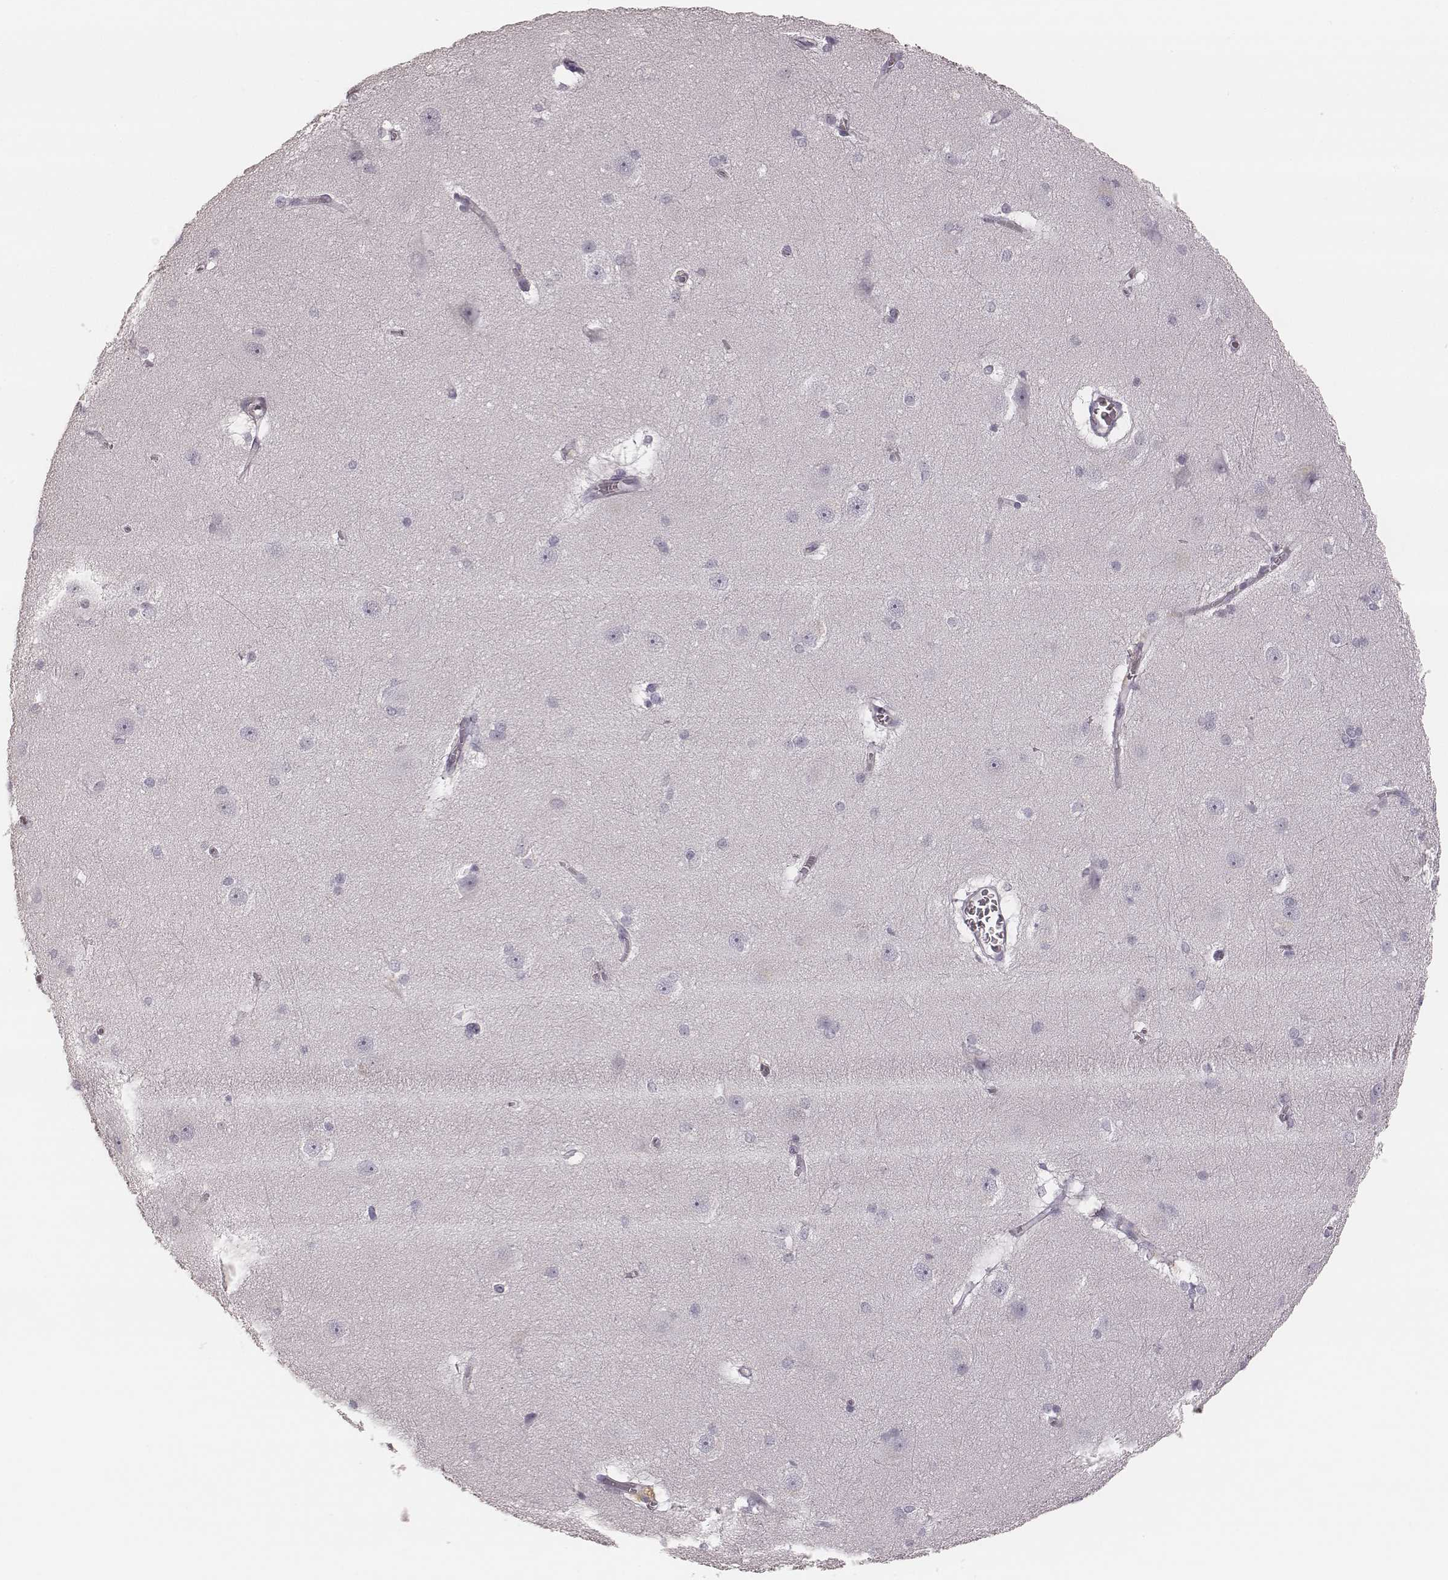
{"staining": {"intensity": "negative", "quantity": "none", "location": "none"}, "tissue": "hippocampus", "cell_type": "Glial cells", "image_type": "normal", "snomed": [{"axis": "morphology", "description": "Normal tissue, NOS"}, {"axis": "topography", "description": "Cerebral cortex"}, {"axis": "topography", "description": "Hippocampus"}], "caption": "Hippocampus stained for a protein using immunohistochemistry displays no expression glial cells.", "gene": "SMIM24", "patient": {"sex": "female", "age": 19}}